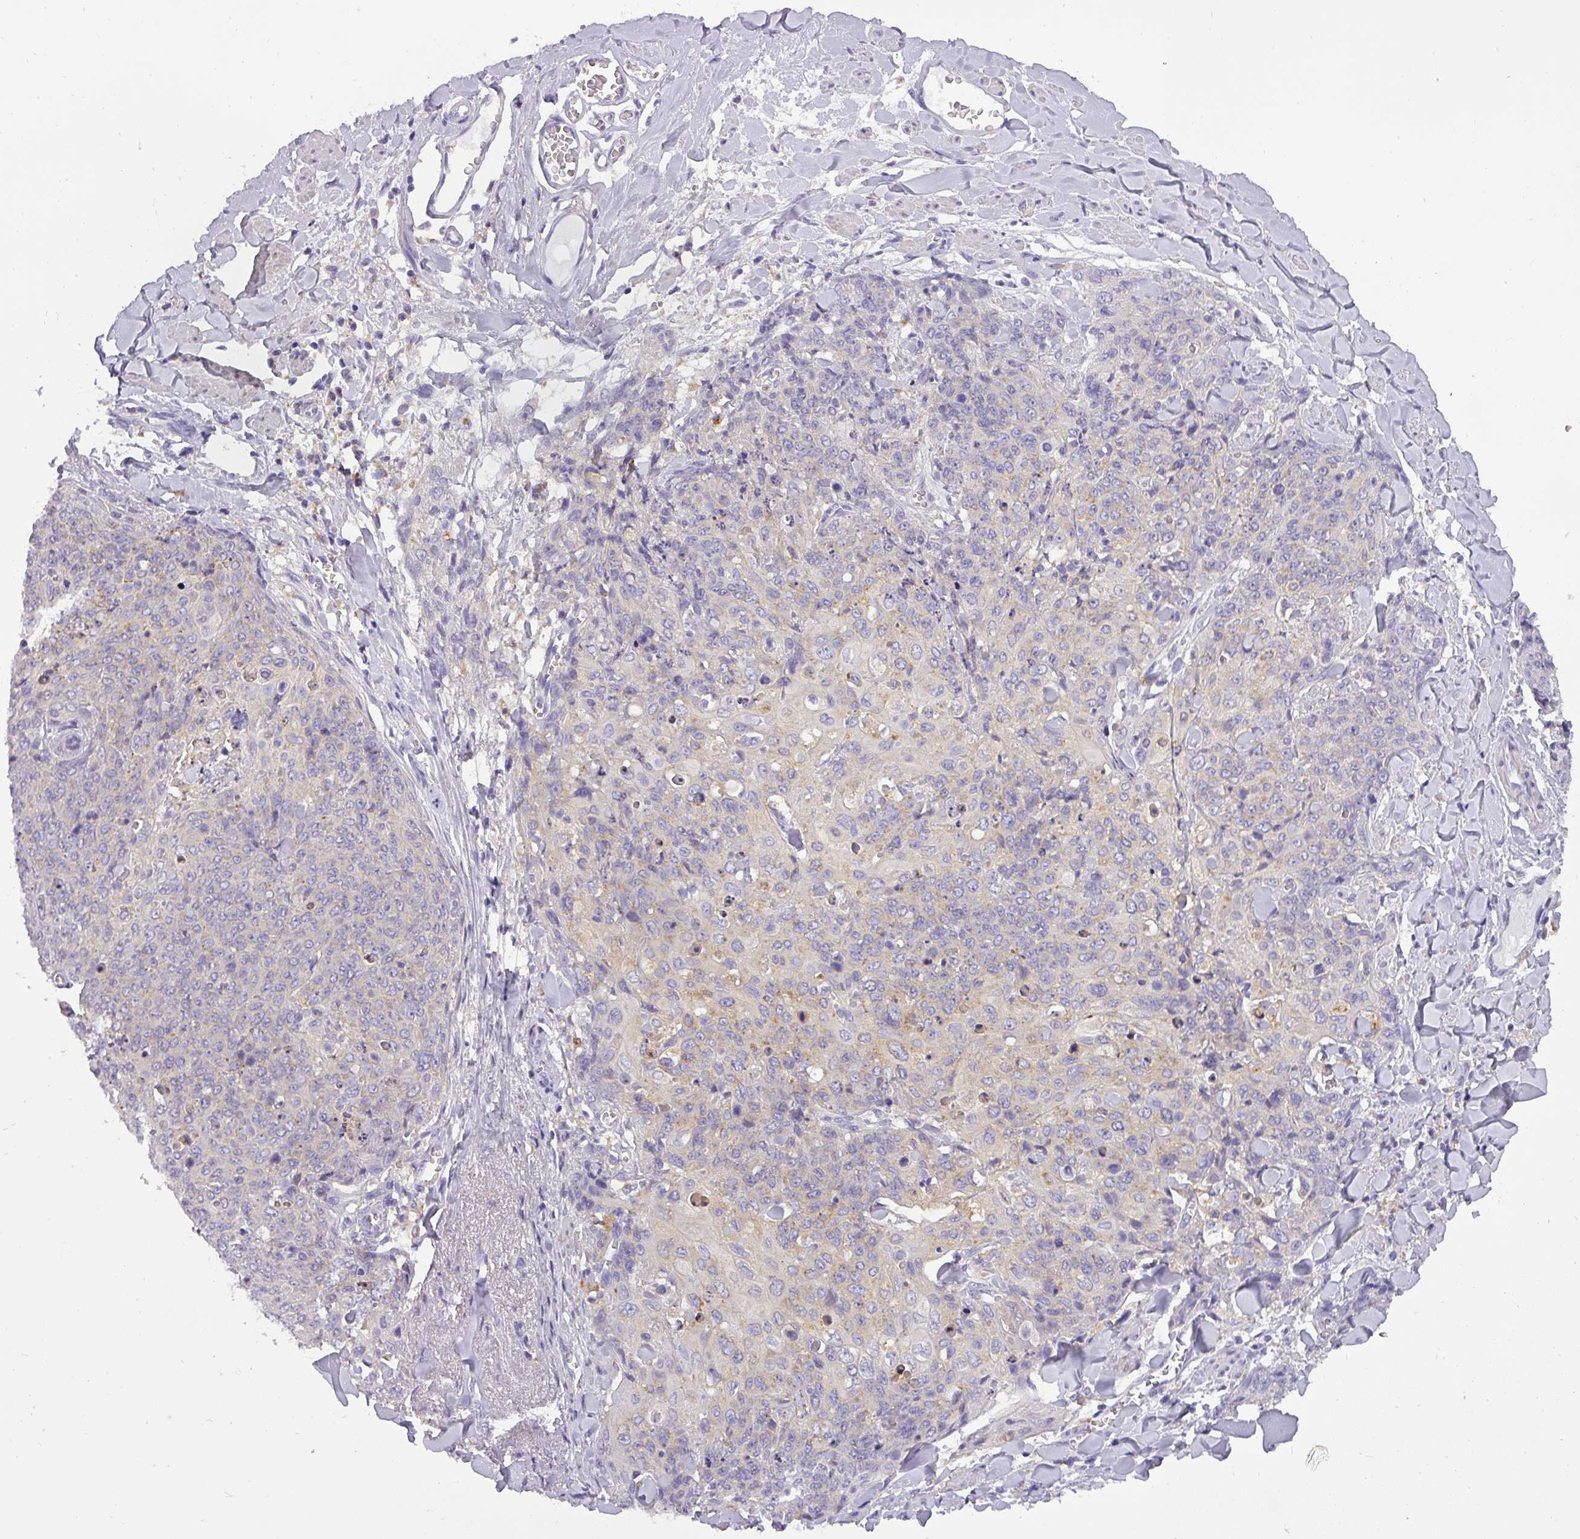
{"staining": {"intensity": "weak", "quantity": "<25%", "location": "cytoplasmic/membranous"}, "tissue": "skin cancer", "cell_type": "Tumor cells", "image_type": "cancer", "snomed": [{"axis": "morphology", "description": "Squamous cell carcinoma, NOS"}, {"axis": "topography", "description": "Skin"}, {"axis": "topography", "description": "Vulva"}], "caption": "IHC image of human squamous cell carcinoma (skin) stained for a protein (brown), which reveals no expression in tumor cells.", "gene": "ATP6V1D", "patient": {"sex": "female", "age": 85}}